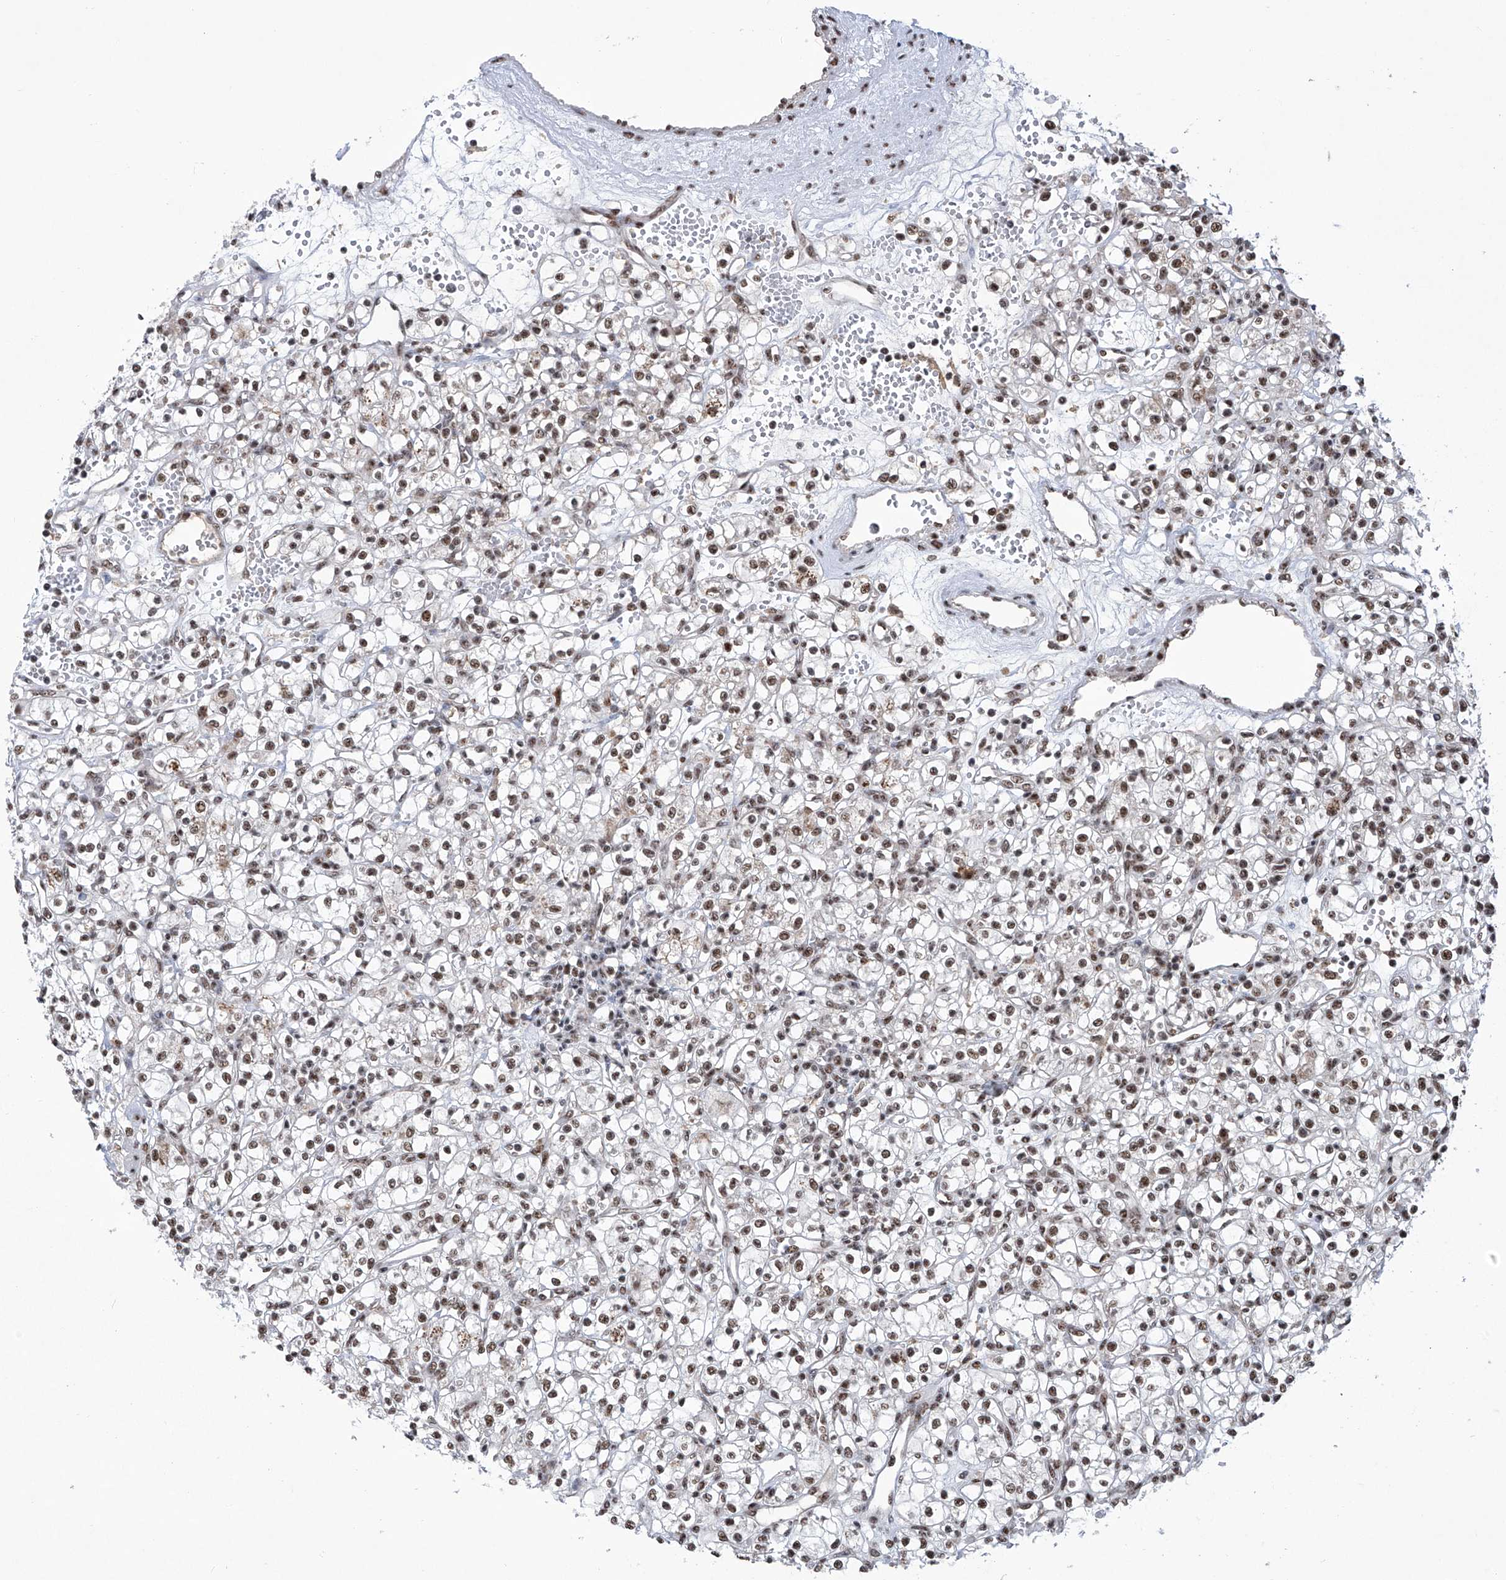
{"staining": {"intensity": "moderate", "quantity": ">75%", "location": "nuclear"}, "tissue": "renal cancer", "cell_type": "Tumor cells", "image_type": "cancer", "snomed": [{"axis": "morphology", "description": "Adenocarcinoma, NOS"}, {"axis": "topography", "description": "Kidney"}], "caption": "Adenocarcinoma (renal) stained for a protein (brown) displays moderate nuclear positive expression in approximately >75% of tumor cells.", "gene": "FBXL4", "patient": {"sex": "female", "age": 59}}